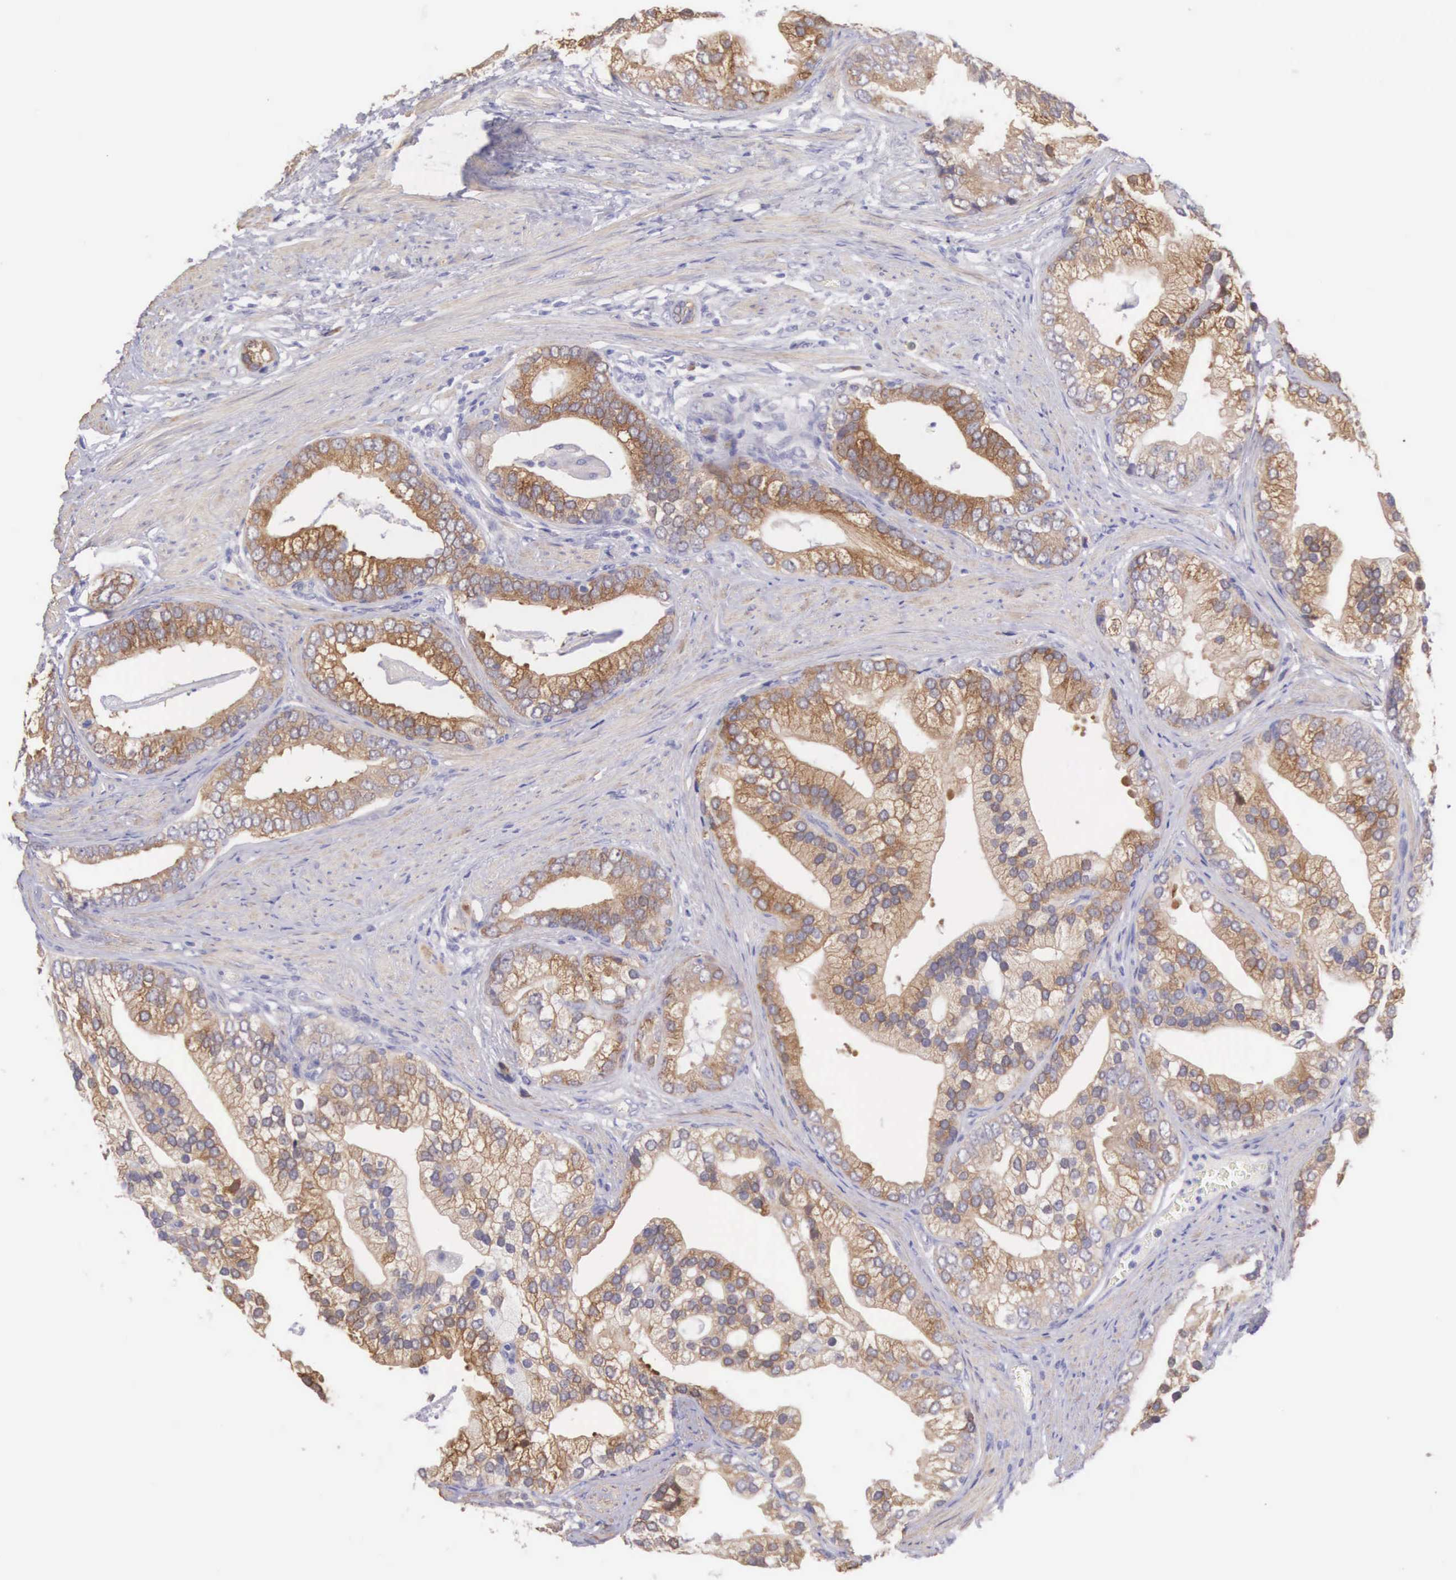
{"staining": {"intensity": "moderate", "quantity": ">75%", "location": "cytoplasmic/membranous"}, "tissue": "prostate cancer", "cell_type": "Tumor cells", "image_type": "cancer", "snomed": [{"axis": "morphology", "description": "Adenocarcinoma, Medium grade"}, {"axis": "topography", "description": "Prostate"}], "caption": "IHC (DAB) staining of prostate cancer (adenocarcinoma (medium-grade)) displays moderate cytoplasmic/membranous protein staining in approximately >75% of tumor cells.", "gene": "ARFGAP3", "patient": {"sex": "male", "age": 65}}